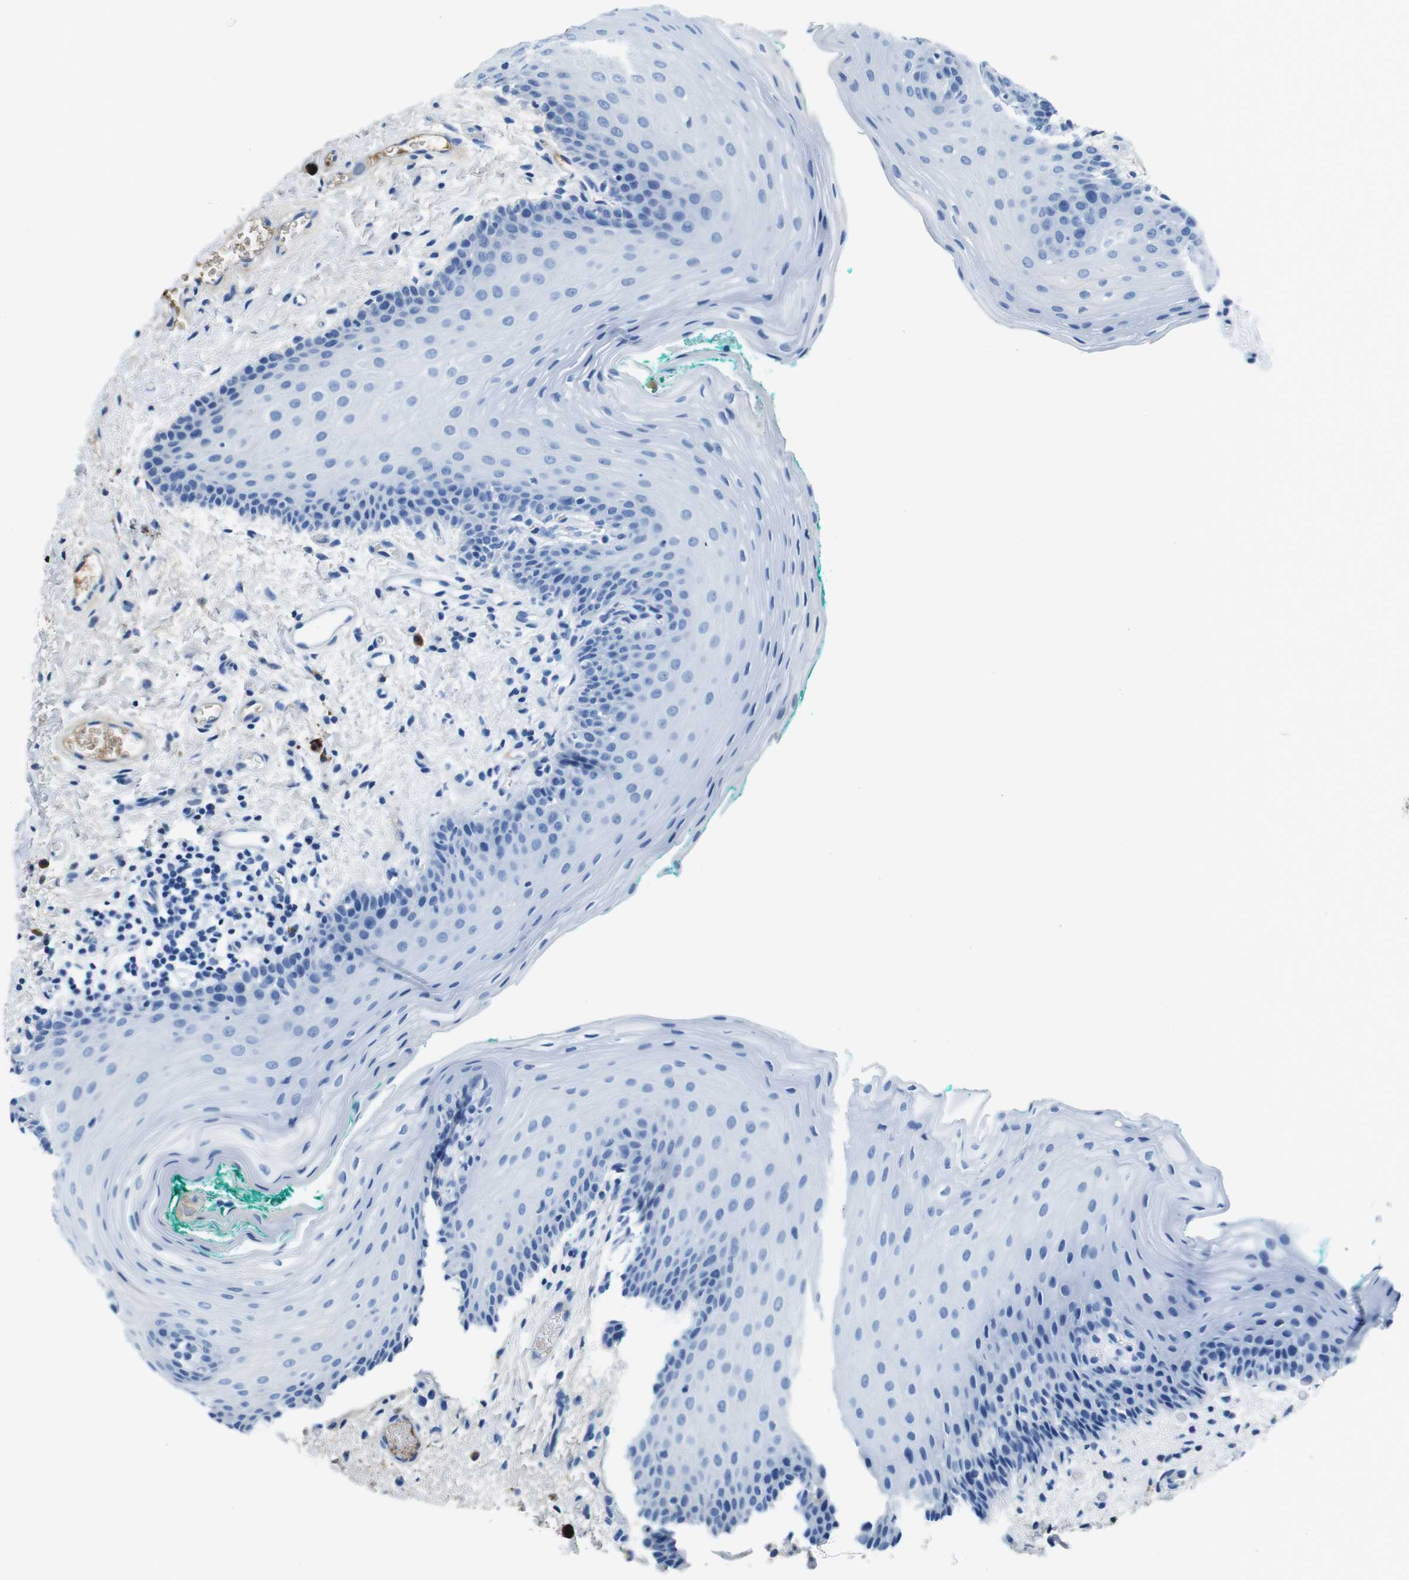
{"staining": {"intensity": "negative", "quantity": "none", "location": "none"}, "tissue": "oral mucosa", "cell_type": "Squamous epithelial cells", "image_type": "normal", "snomed": [{"axis": "morphology", "description": "Normal tissue, NOS"}, {"axis": "topography", "description": "Oral tissue"}], "caption": "DAB immunohistochemical staining of benign oral mucosa reveals no significant staining in squamous epithelial cells. The staining was performed using DAB to visualize the protein expression in brown, while the nuclei were stained in blue with hematoxylin (Magnification: 20x).", "gene": "IGKC", "patient": {"sex": "male", "age": 58}}